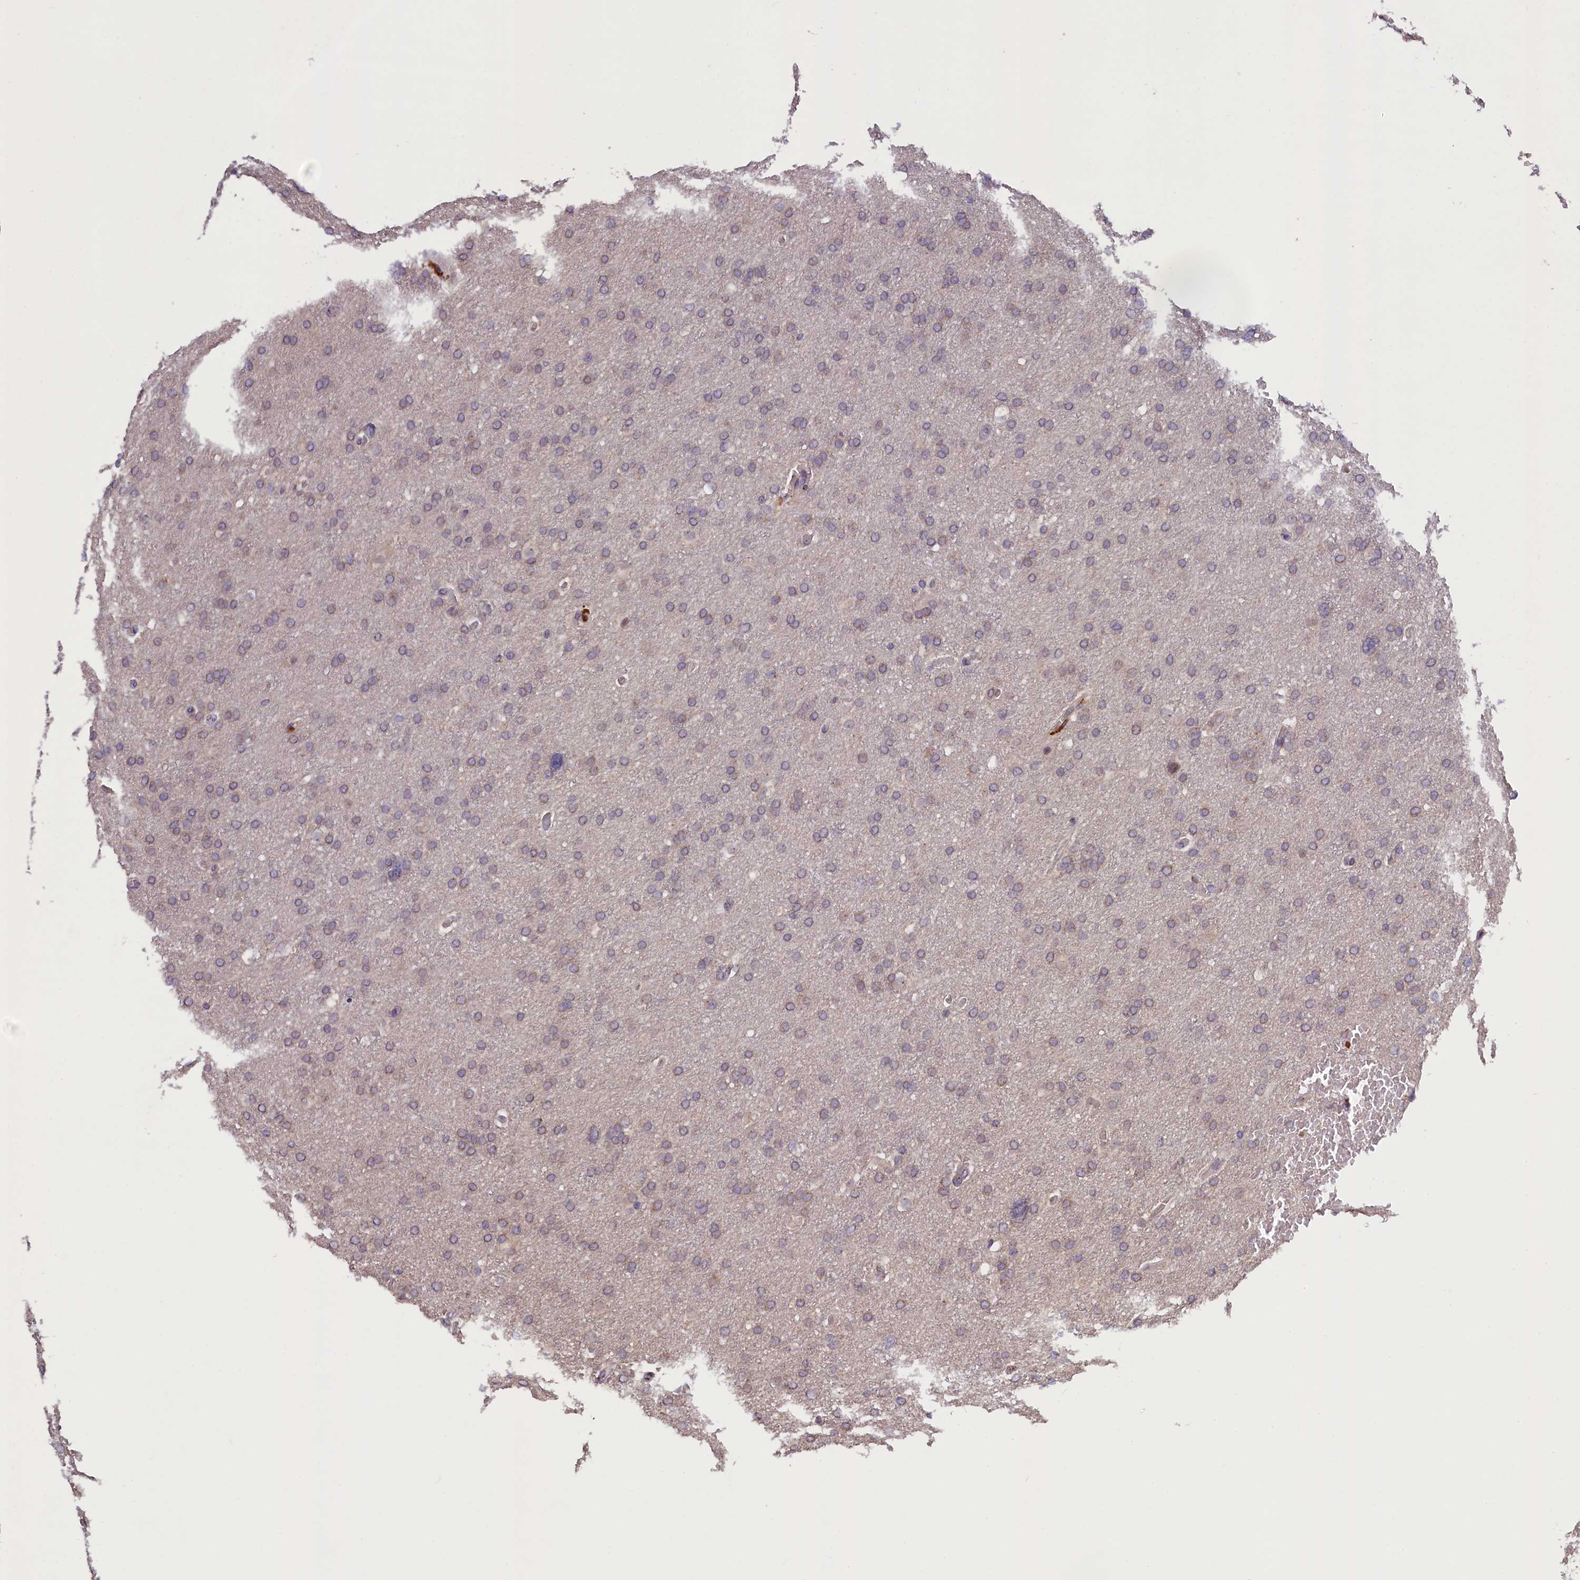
{"staining": {"intensity": "weak", "quantity": "<25%", "location": "cytoplasmic/membranous"}, "tissue": "glioma", "cell_type": "Tumor cells", "image_type": "cancer", "snomed": [{"axis": "morphology", "description": "Glioma, malignant, High grade"}, {"axis": "topography", "description": "Cerebral cortex"}], "caption": "Tumor cells are negative for protein expression in human malignant glioma (high-grade).", "gene": "CCDC9B", "patient": {"sex": "female", "age": 36}}